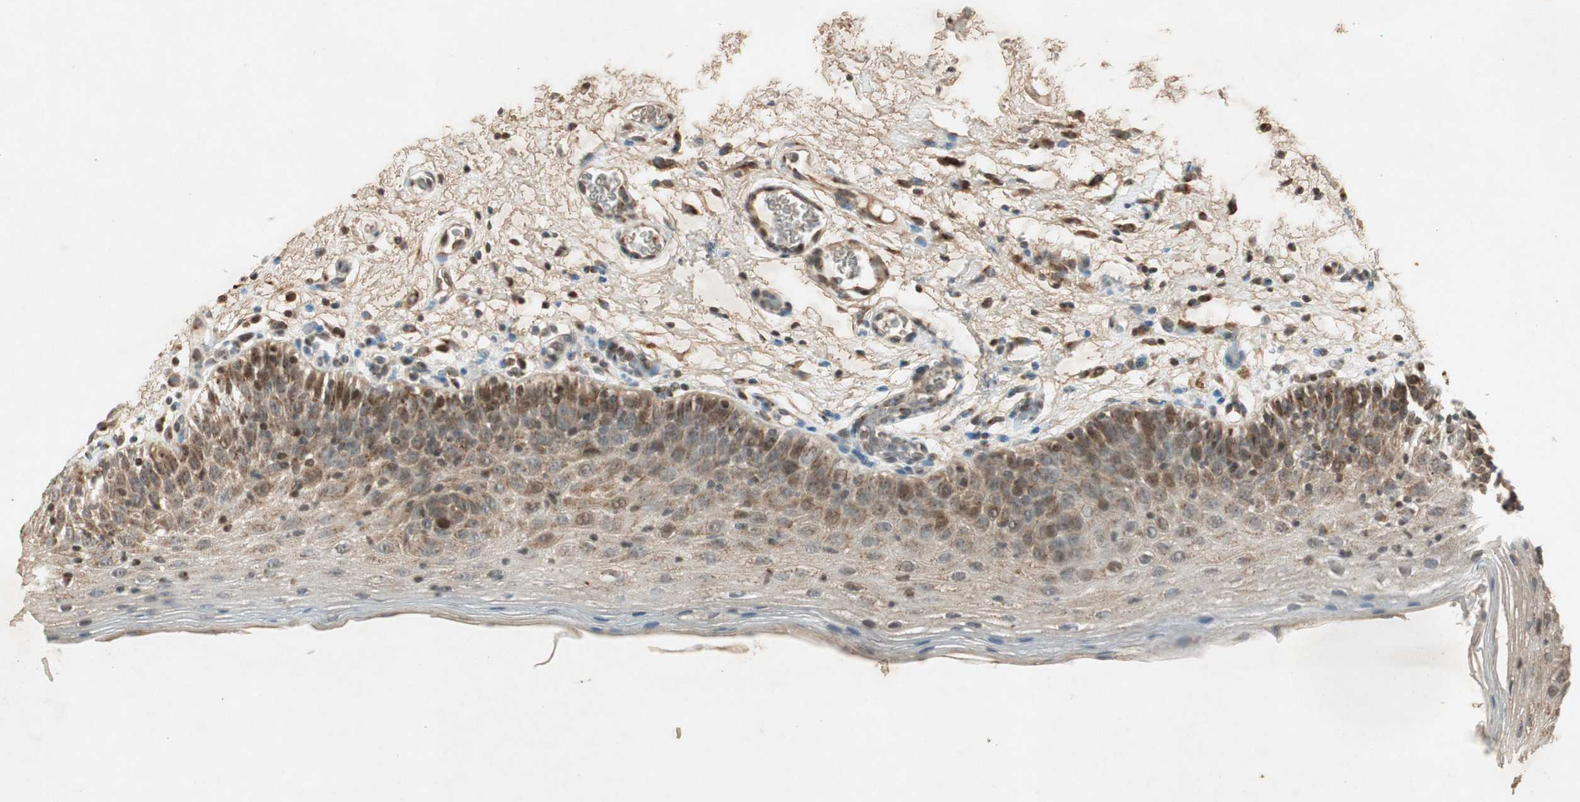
{"staining": {"intensity": "moderate", "quantity": ">75%", "location": "cytoplasmic/membranous"}, "tissue": "oral mucosa", "cell_type": "Squamous epithelial cells", "image_type": "normal", "snomed": [{"axis": "morphology", "description": "Normal tissue, NOS"}, {"axis": "morphology", "description": "Squamous cell carcinoma, NOS"}, {"axis": "topography", "description": "Skeletal muscle"}, {"axis": "topography", "description": "Oral tissue"}], "caption": "Moderate cytoplasmic/membranous positivity is appreciated in about >75% of squamous epithelial cells in benign oral mucosa. The staining is performed using DAB brown chromogen to label protein expression. The nuclei are counter-stained blue using hematoxylin.", "gene": "NEO1", "patient": {"sex": "male", "age": 71}}